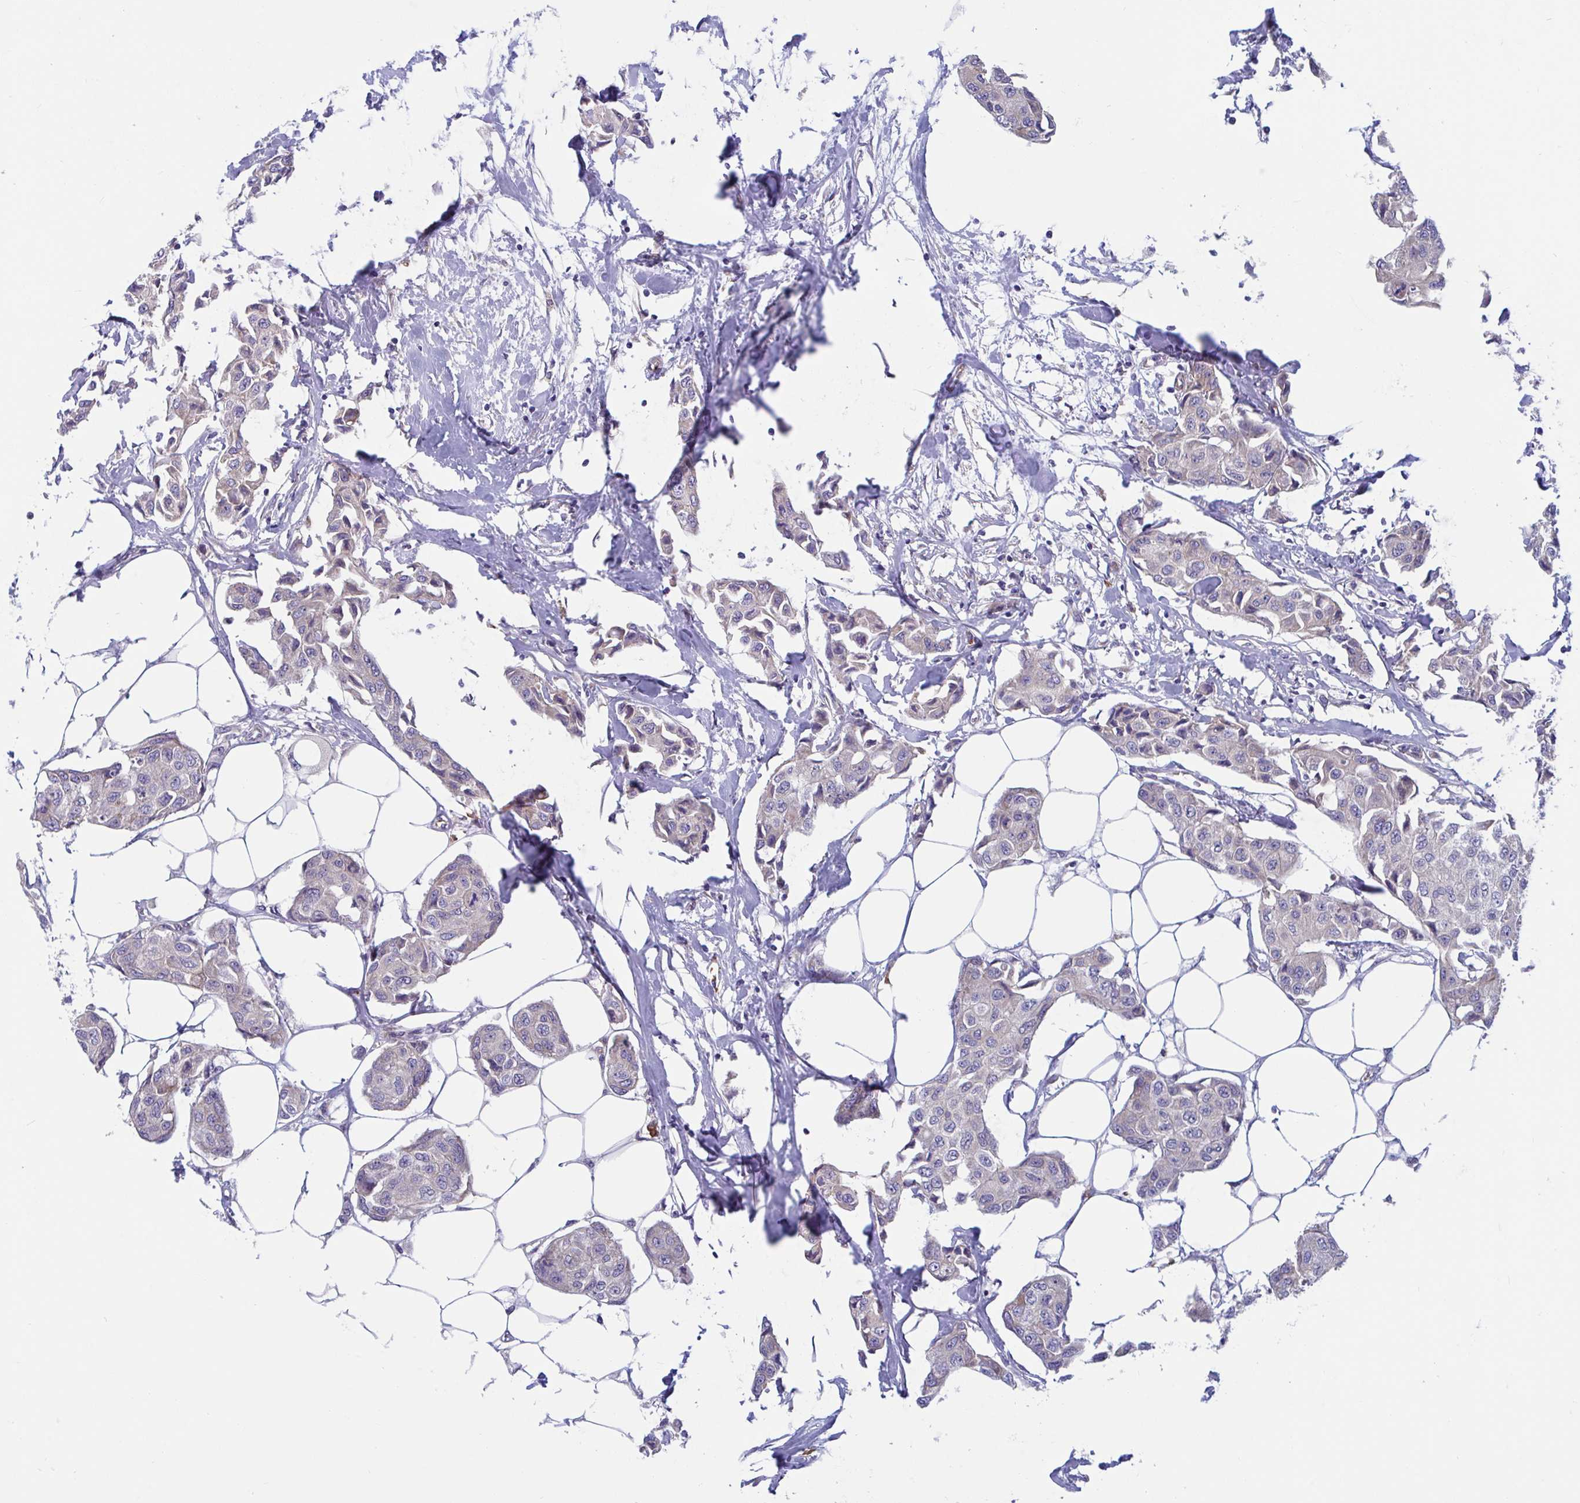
{"staining": {"intensity": "negative", "quantity": "none", "location": "none"}, "tissue": "breast cancer", "cell_type": "Tumor cells", "image_type": "cancer", "snomed": [{"axis": "morphology", "description": "Duct carcinoma"}, {"axis": "topography", "description": "Breast"}, {"axis": "topography", "description": "Lymph node"}], "caption": "Tumor cells show no significant positivity in breast cancer. Brightfield microscopy of IHC stained with DAB (brown) and hematoxylin (blue), captured at high magnification.", "gene": "WBP1", "patient": {"sex": "female", "age": 80}}